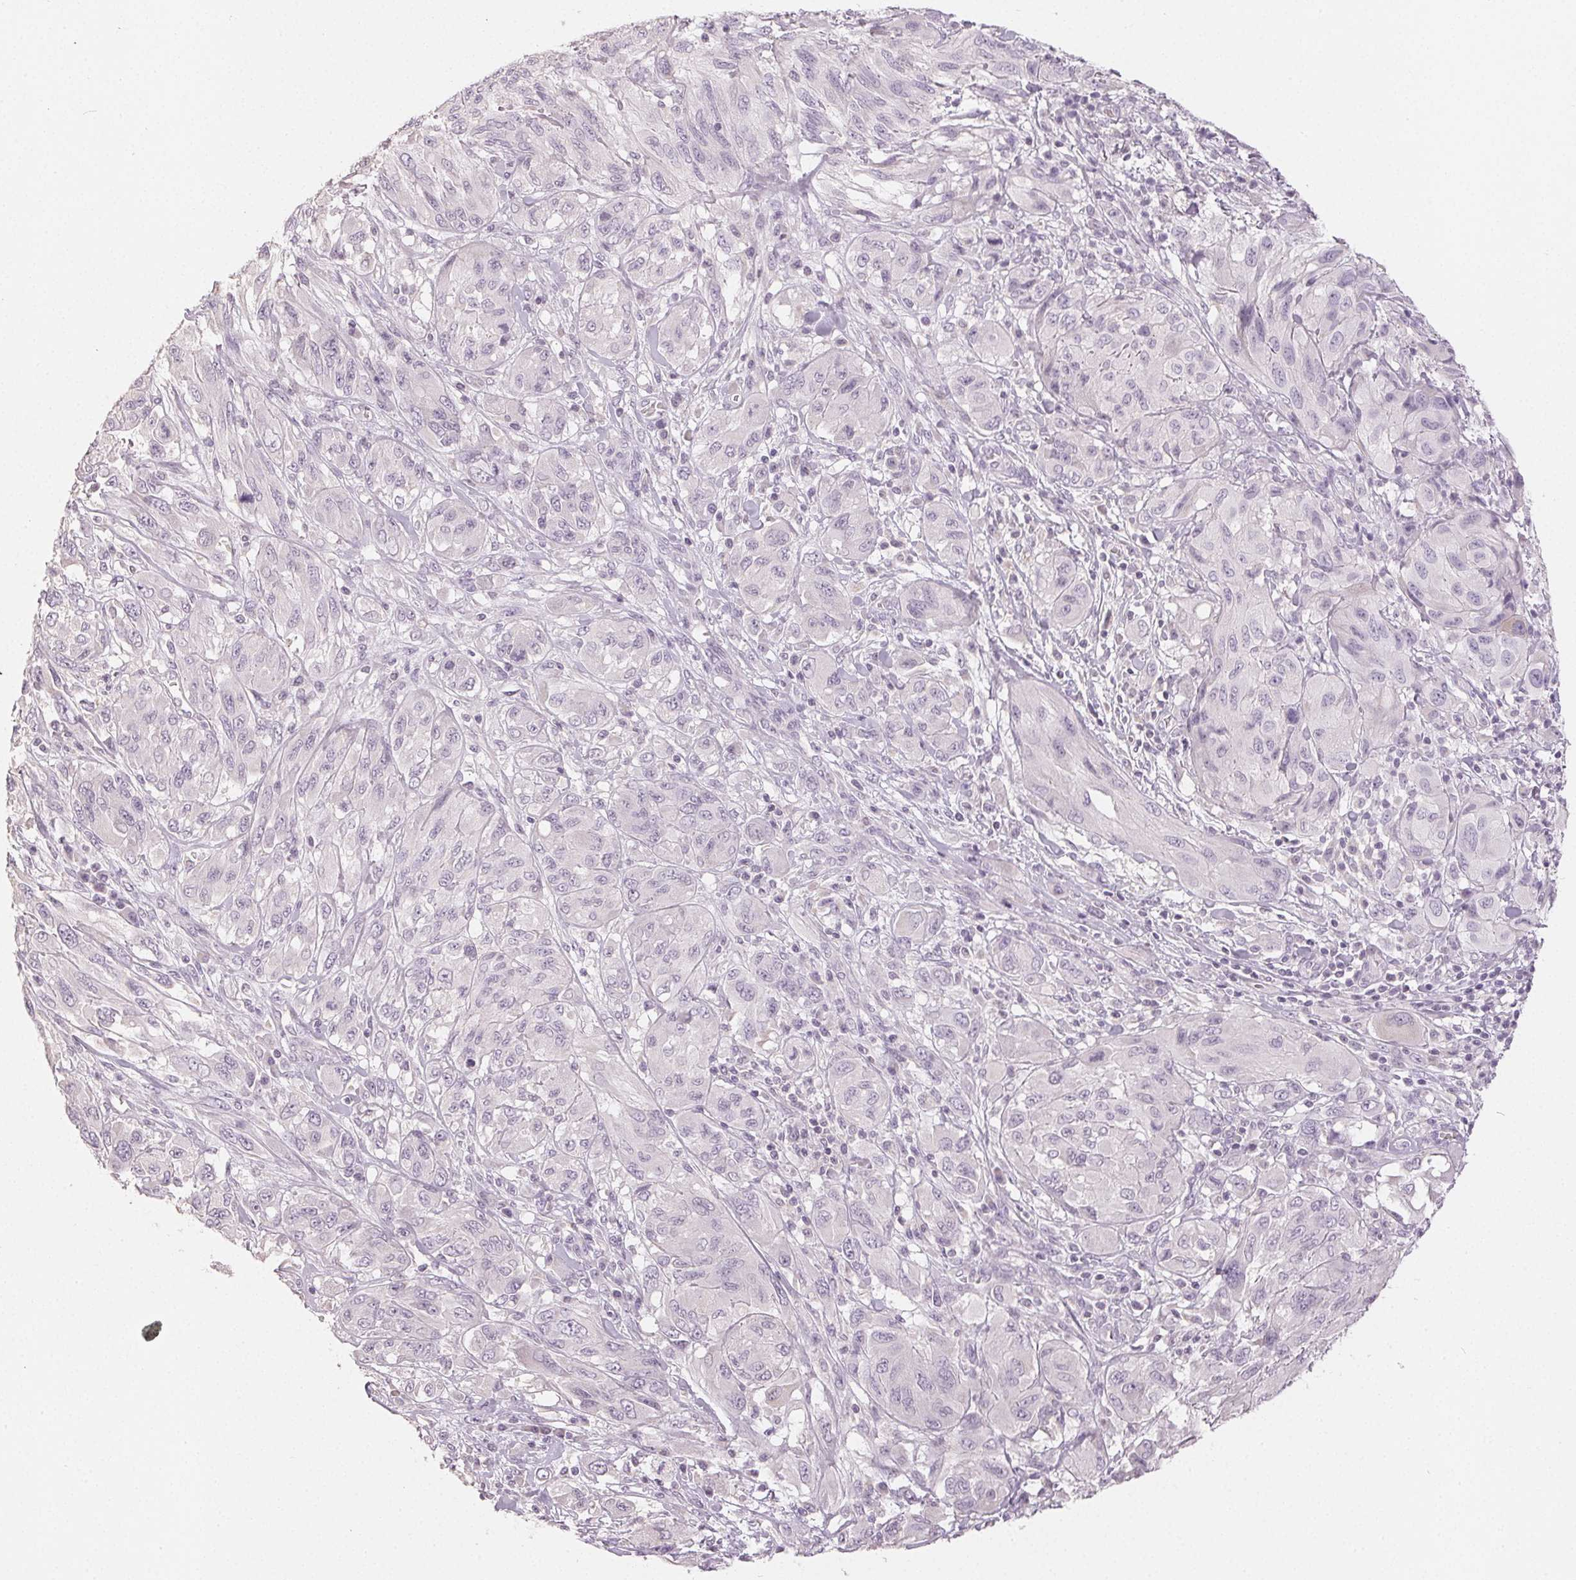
{"staining": {"intensity": "negative", "quantity": "none", "location": "none"}, "tissue": "melanoma", "cell_type": "Tumor cells", "image_type": "cancer", "snomed": [{"axis": "morphology", "description": "Malignant melanoma, NOS"}, {"axis": "topography", "description": "Skin"}], "caption": "Photomicrograph shows no protein expression in tumor cells of malignant melanoma tissue.", "gene": "LVRN", "patient": {"sex": "female", "age": 91}}